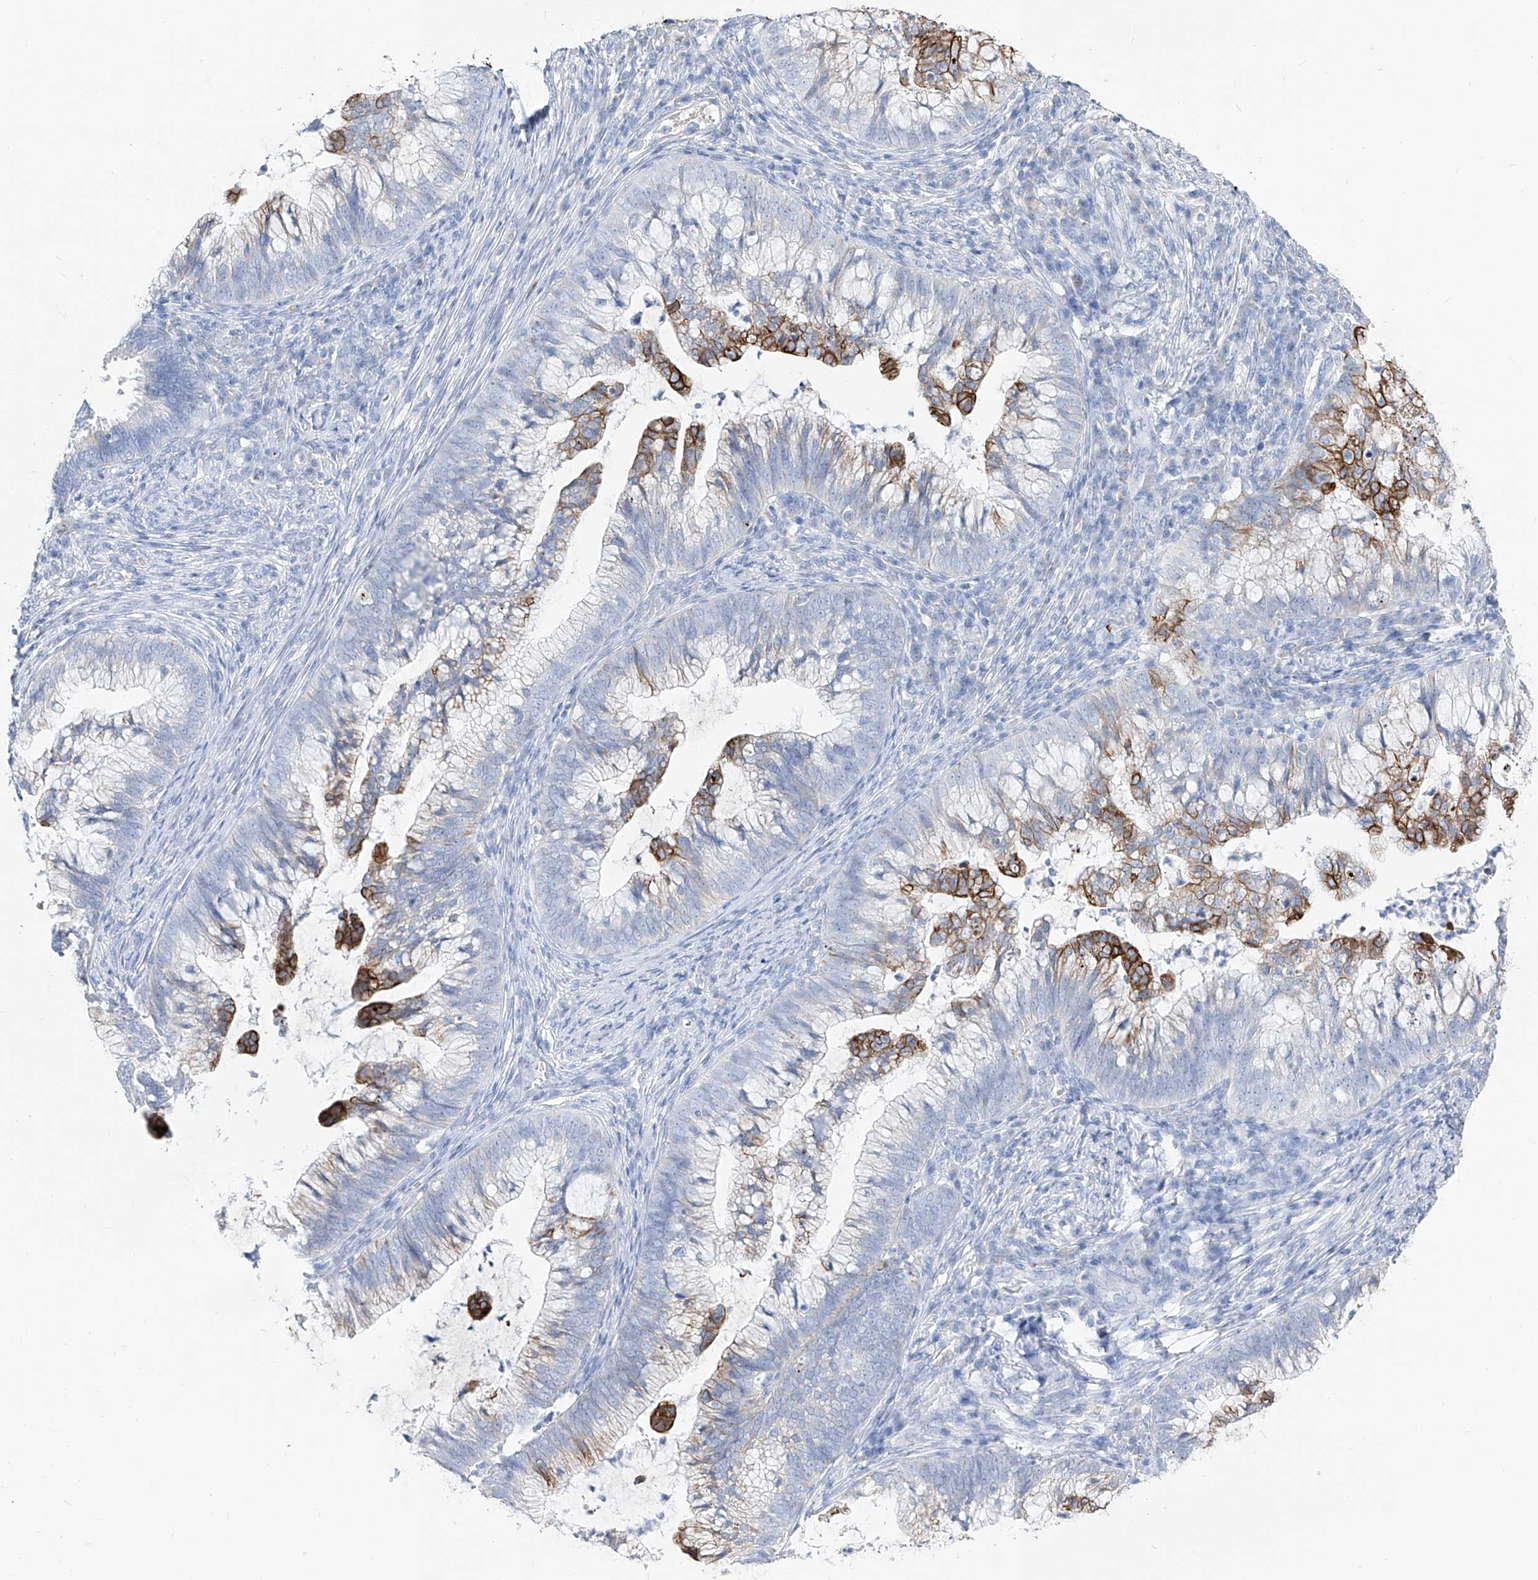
{"staining": {"intensity": "strong", "quantity": "<25%", "location": "cytoplasmic/membranous"}, "tissue": "cervical cancer", "cell_type": "Tumor cells", "image_type": "cancer", "snomed": [{"axis": "morphology", "description": "Adenocarcinoma, NOS"}, {"axis": "topography", "description": "Cervix"}], "caption": "Cervical adenocarcinoma stained for a protein demonstrates strong cytoplasmic/membranous positivity in tumor cells.", "gene": "FRS3", "patient": {"sex": "female", "age": 36}}